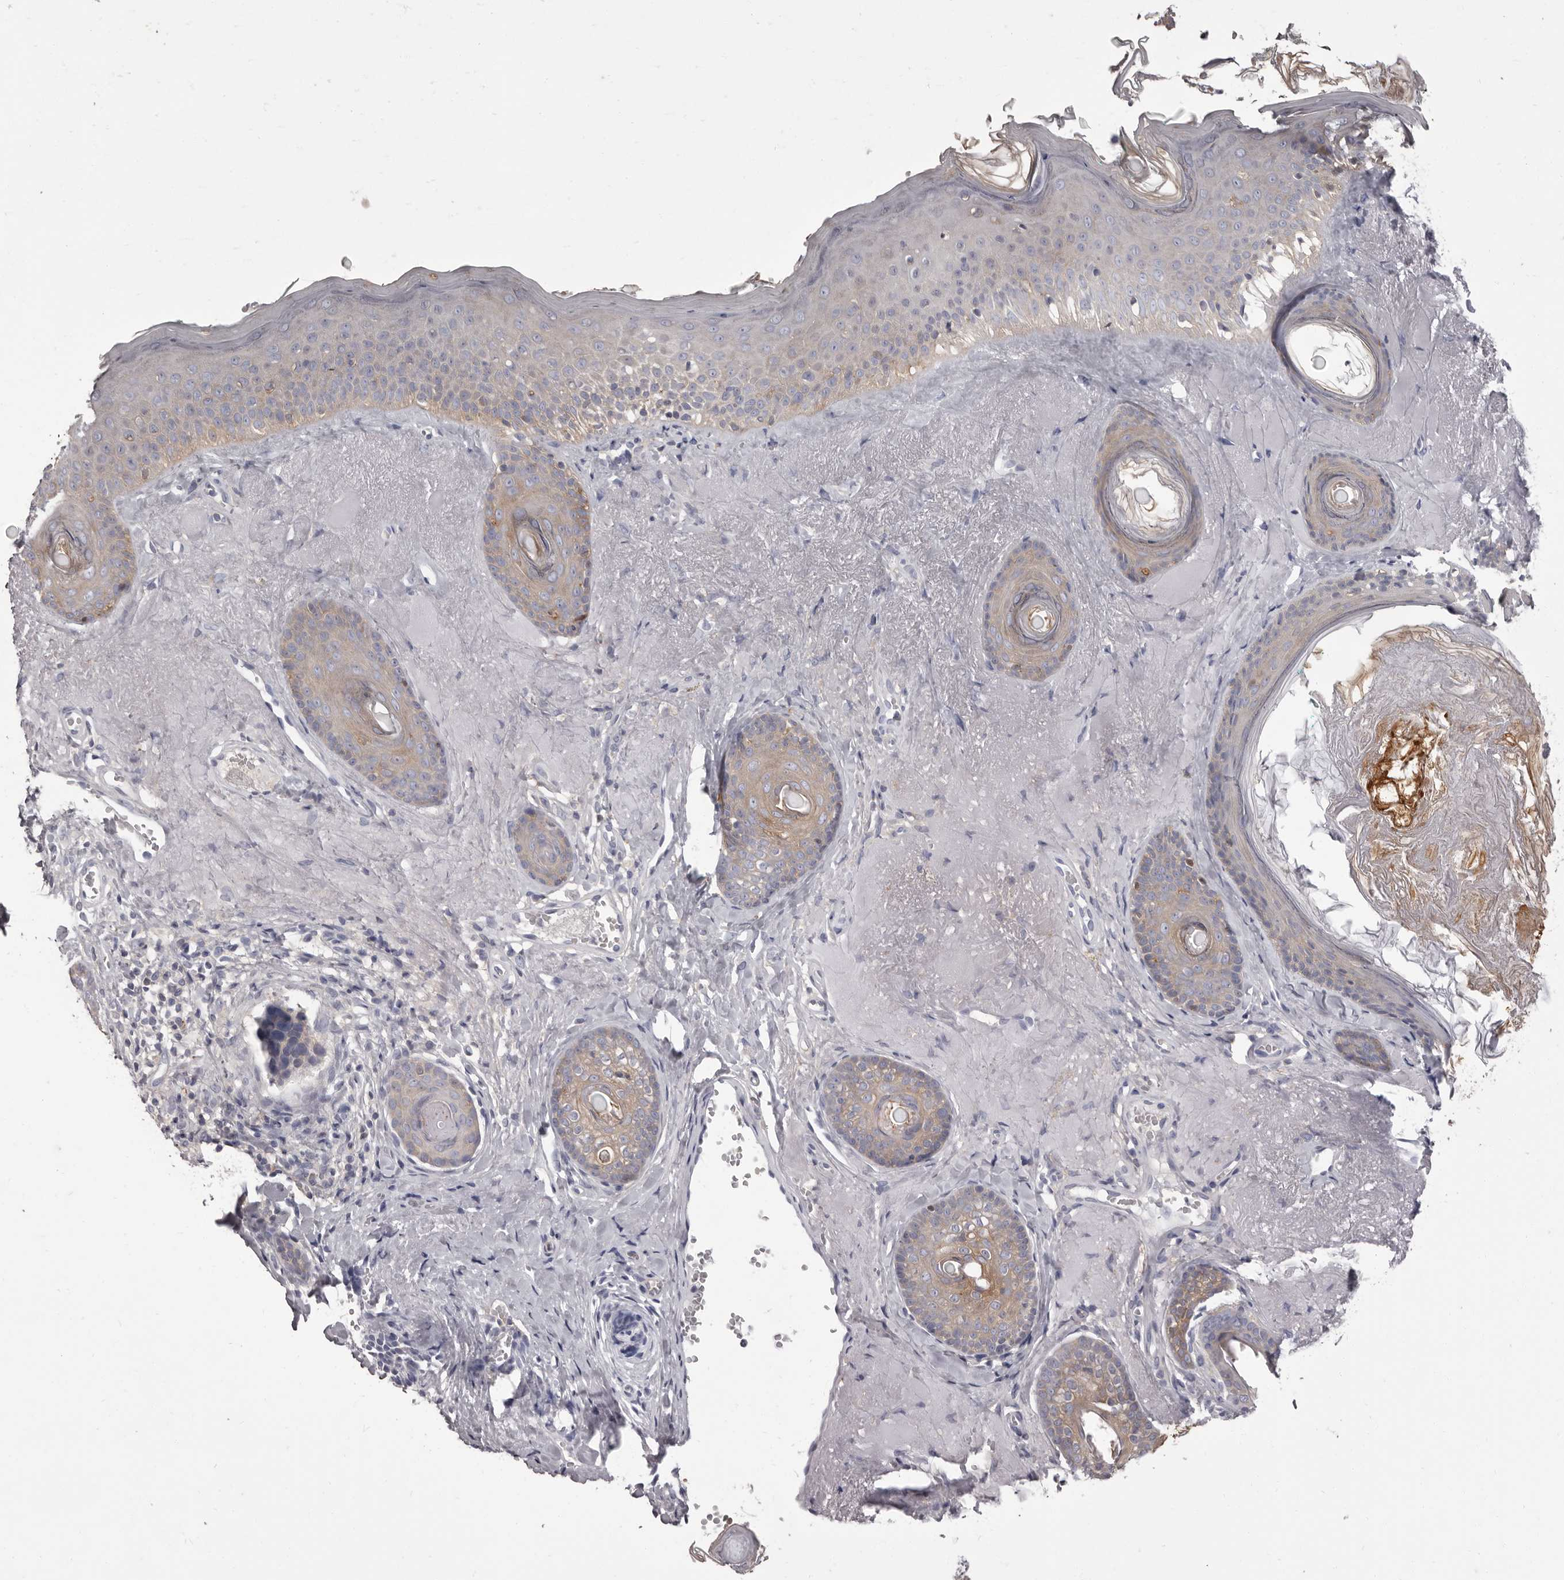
{"staining": {"intensity": "weak", "quantity": ">75%", "location": "cytoplasmic/membranous"}, "tissue": "skin cancer", "cell_type": "Tumor cells", "image_type": "cancer", "snomed": [{"axis": "morphology", "description": "Basal cell carcinoma"}, {"axis": "topography", "description": "Skin"}], "caption": "Immunohistochemistry (IHC) of skin basal cell carcinoma reveals low levels of weak cytoplasmic/membranous expression in about >75% of tumor cells.", "gene": "APEH", "patient": {"sex": "male", "age": 62}}